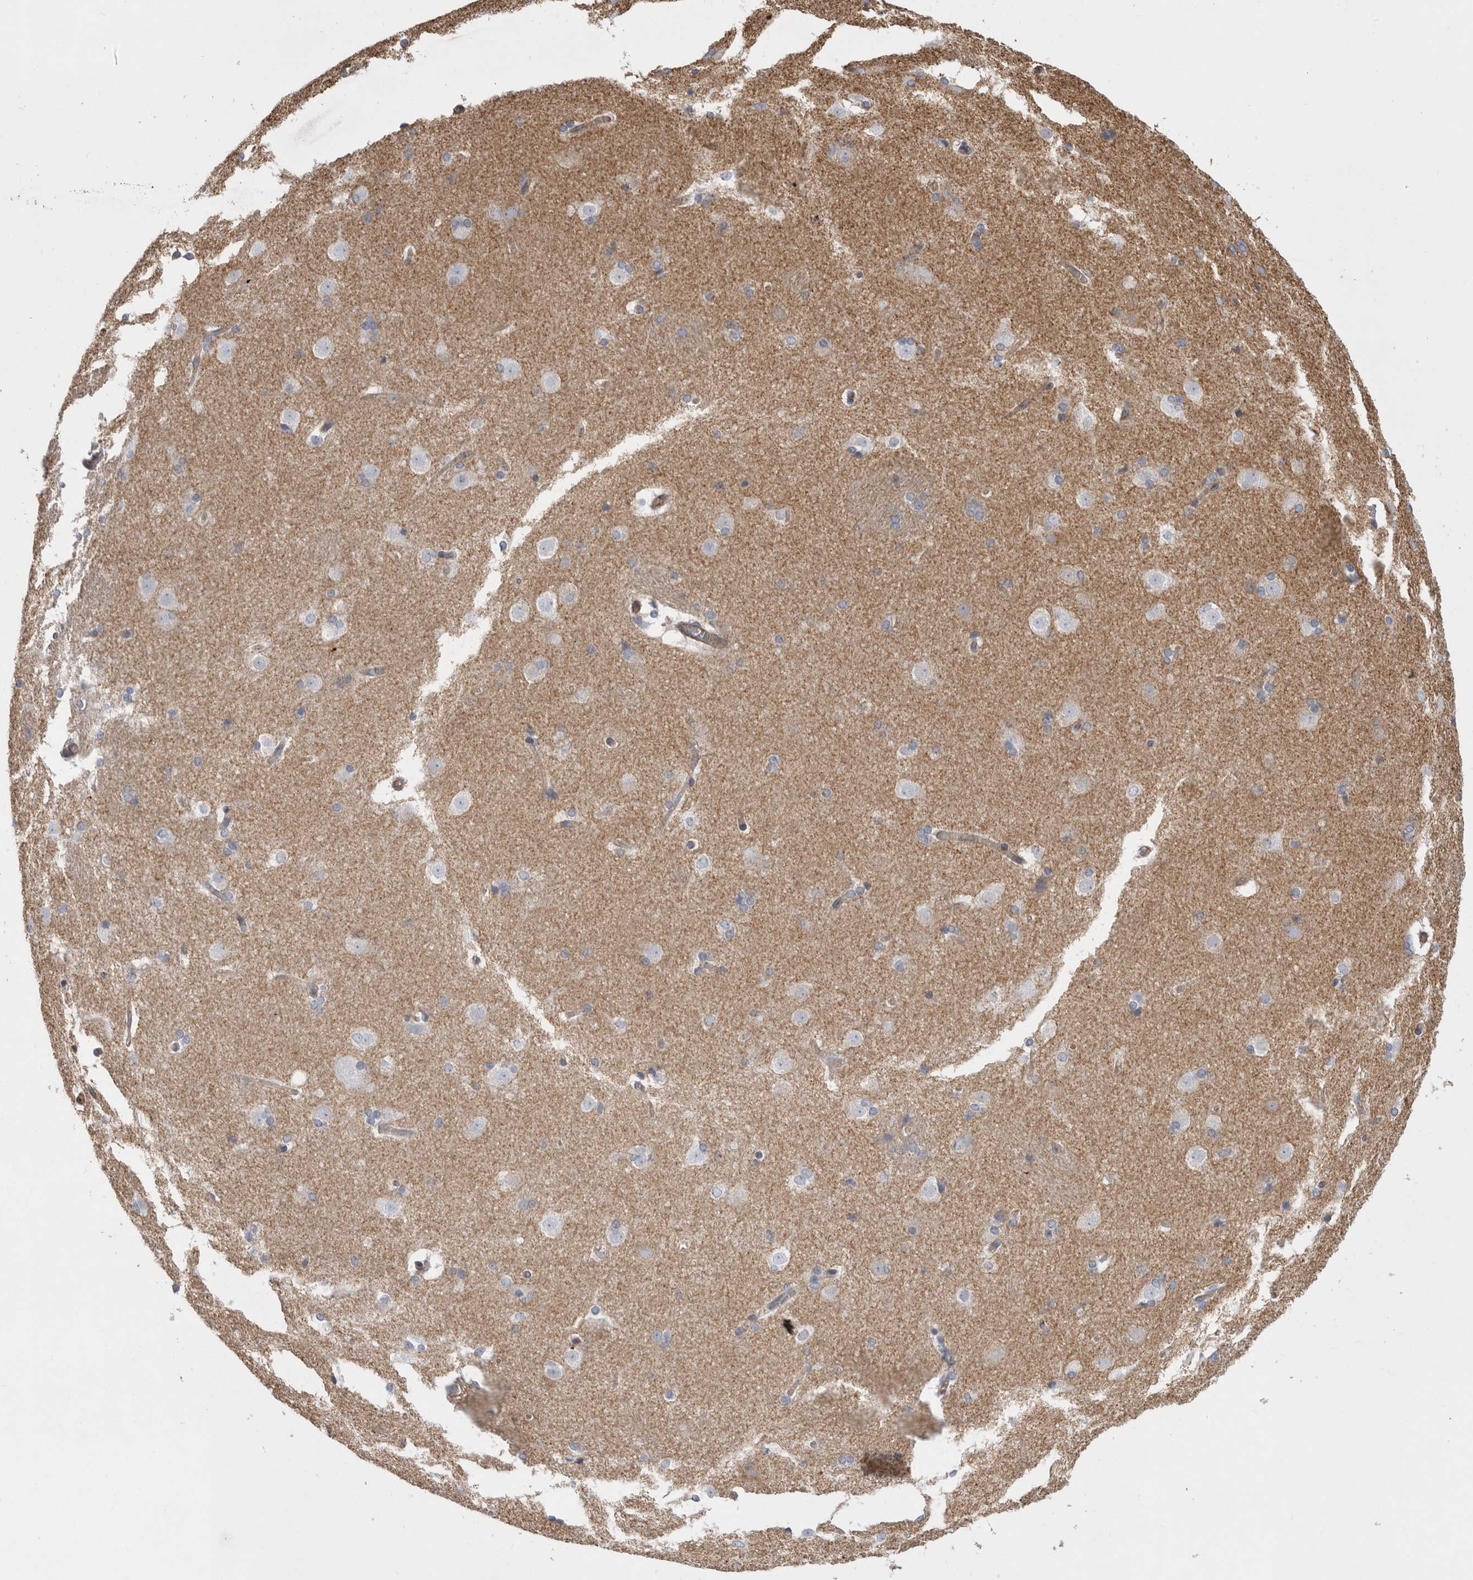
{"staining": {"intensity": "negative", "quantity": "none", "location": "none"}, "tissue": "caudate", "cell_type": "Glial cells", "image_type": "normal", "snomed": [{"axis": "morphology", "description": "Normal tissue, NOS"}, {"axis": "topography", "description": "Lateral ventricle wall"}], "caption": "A high-resolution micrograph shows immunohistochemistry staining of normal caudate, which exhibits no significant positivity in glial cells.", "gene": "ATXN3L", "patient": {"sex": "female", "age": 19}}